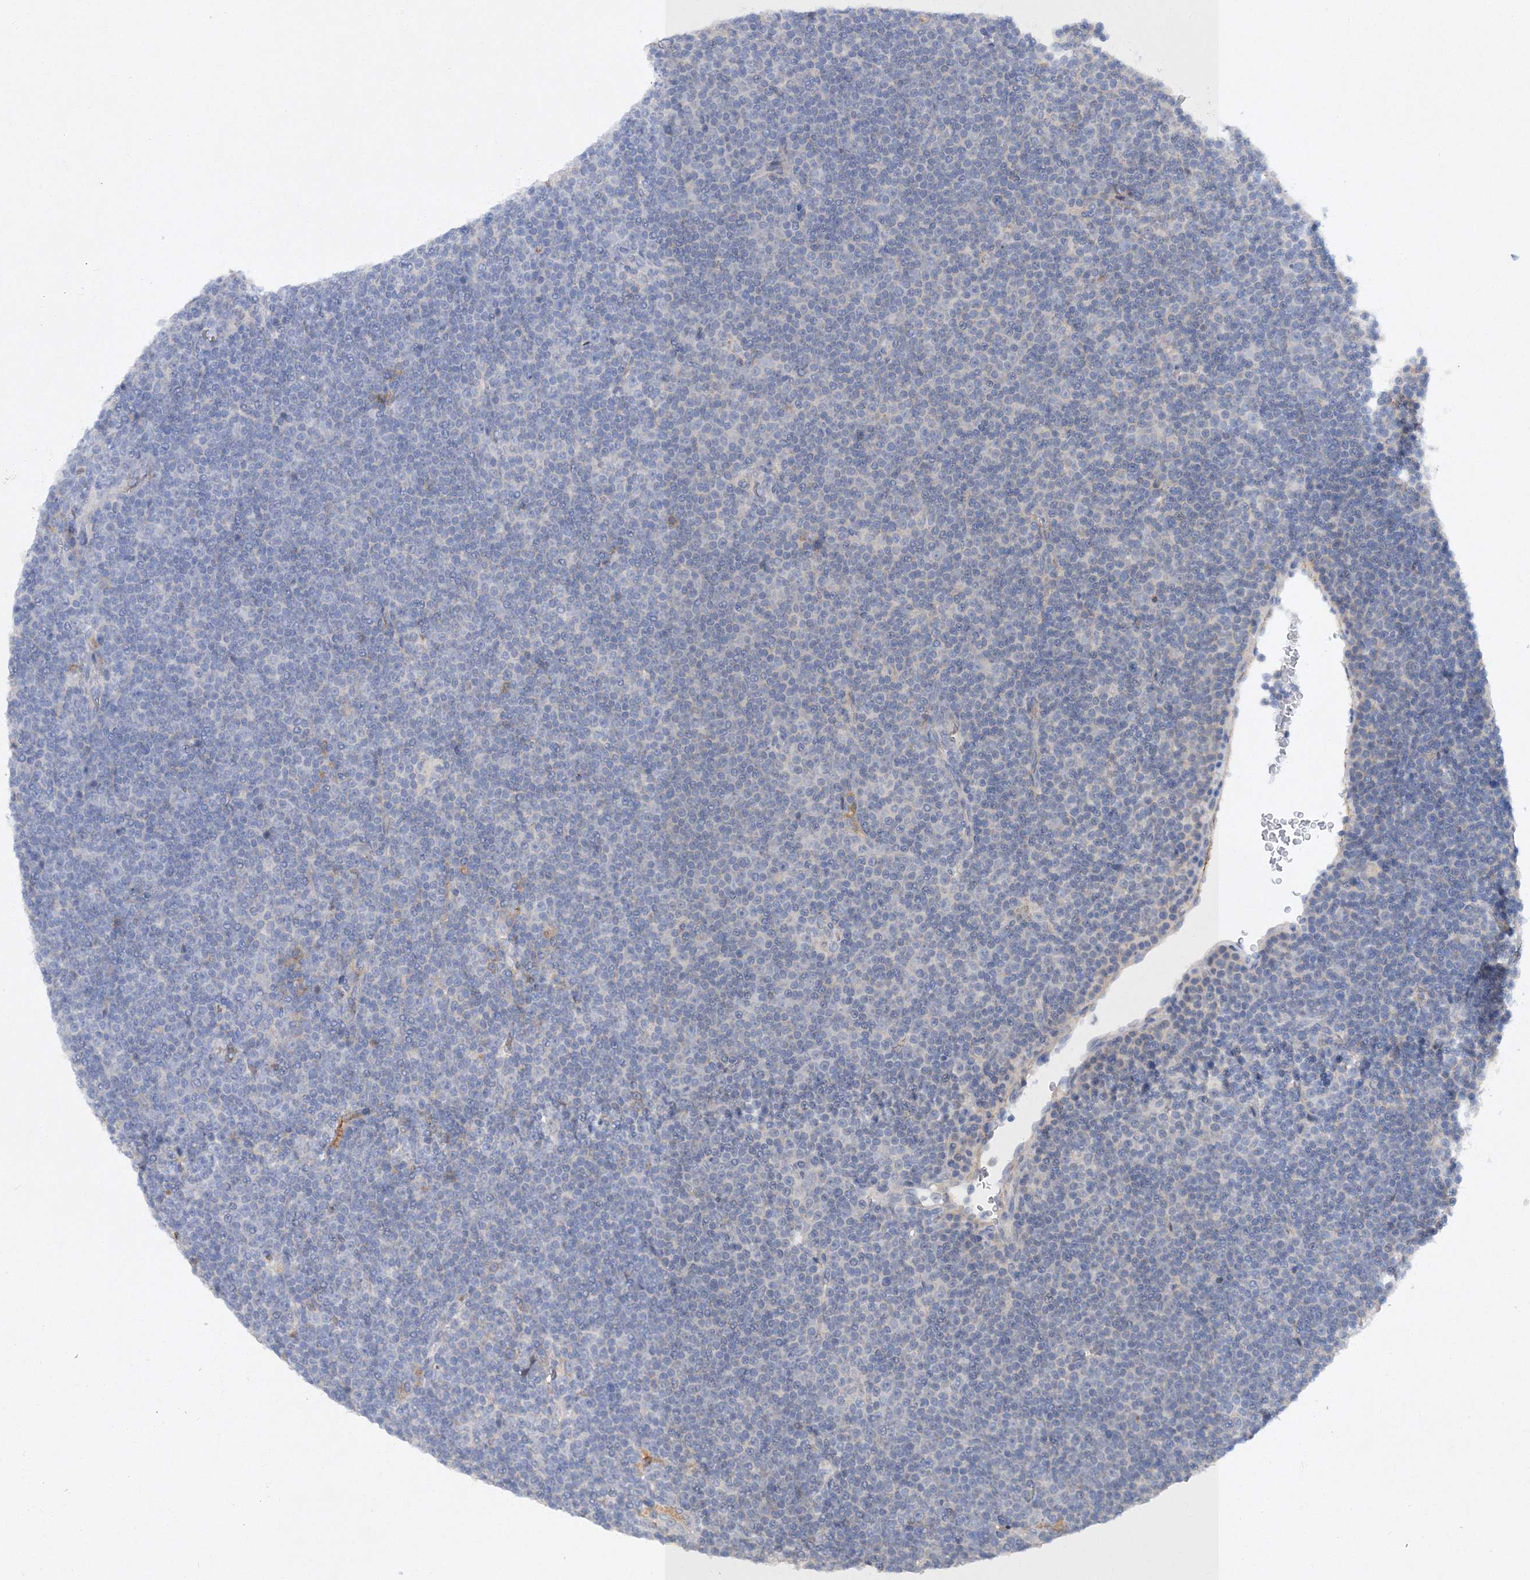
{"staining": {"intensity": "negative", "quantity": "none", "location": "none"}, "tissue": "lymphoma", "cell_type": "Tumor cells", "image_type": "cancer", "snomed": [{"axis": "morphology", "description": "Malignant lymphoma, non-Hodgkin's type, Low grade"}, {"axis": "topography", "description": "Lymph node"}], "caption": "IHC photomicrograph of low-grade malignant lymphoma, non-Hodgkin's type stained for a protein (brown), which reveals no positivity in tumor cells.", "gene": "RTN2", "patient": {"sex": "female", "age": 67}}